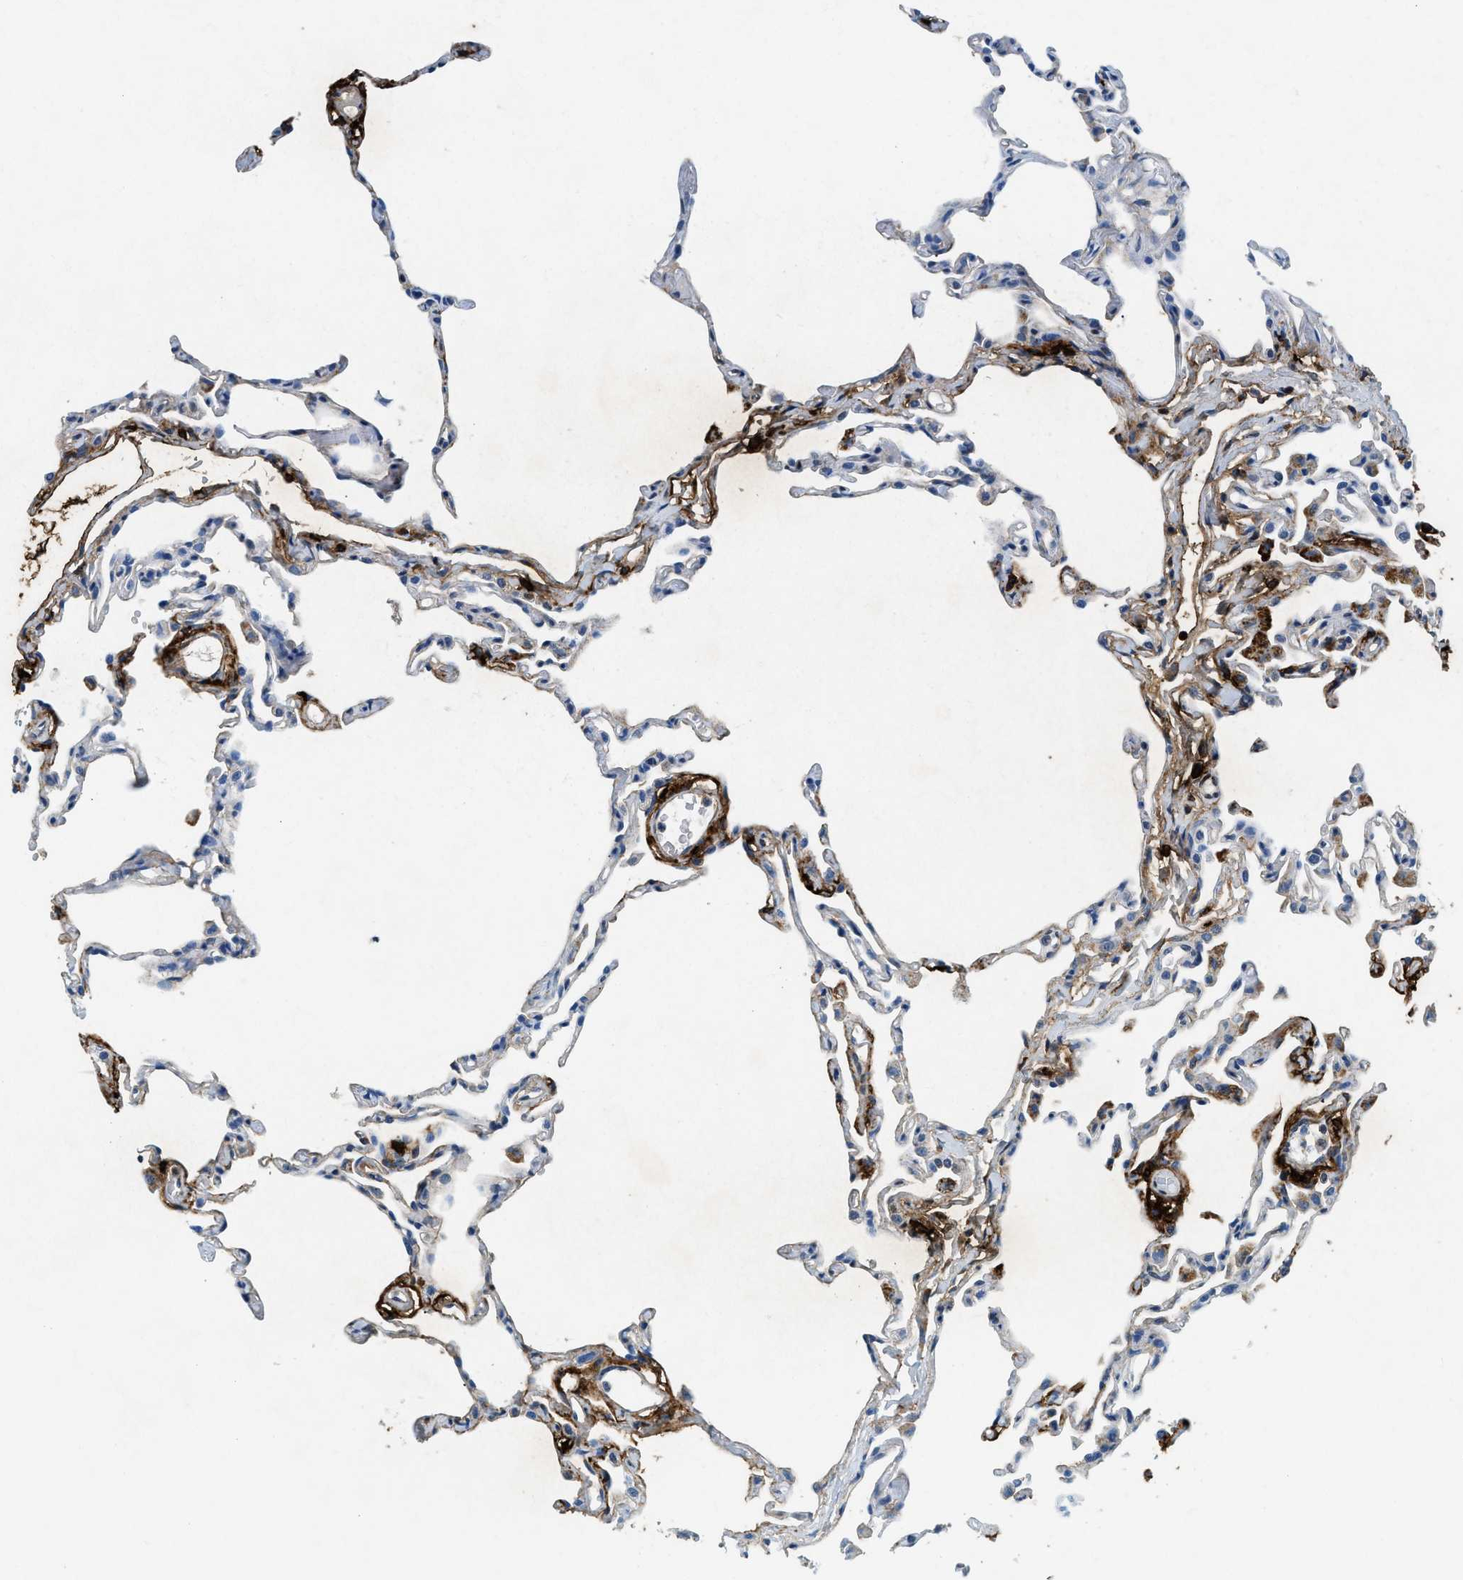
{"staining": {"intensity": "negative", "quantity": "none", "location": "none"}, "tissue": "lung", "cell_type": "Alveolar cells", "image_type": "normal", "snomed": [{"axis": "morphology", "description": "Normal tissue, NOS"}, {"axis": "topography", "description": "Lung"}], "caption": "IHC of benign human lung demonstrates no staining in alveolar cells.", "gene": "TPSAB1", "patient": {"sex": "female", "age": 49}}